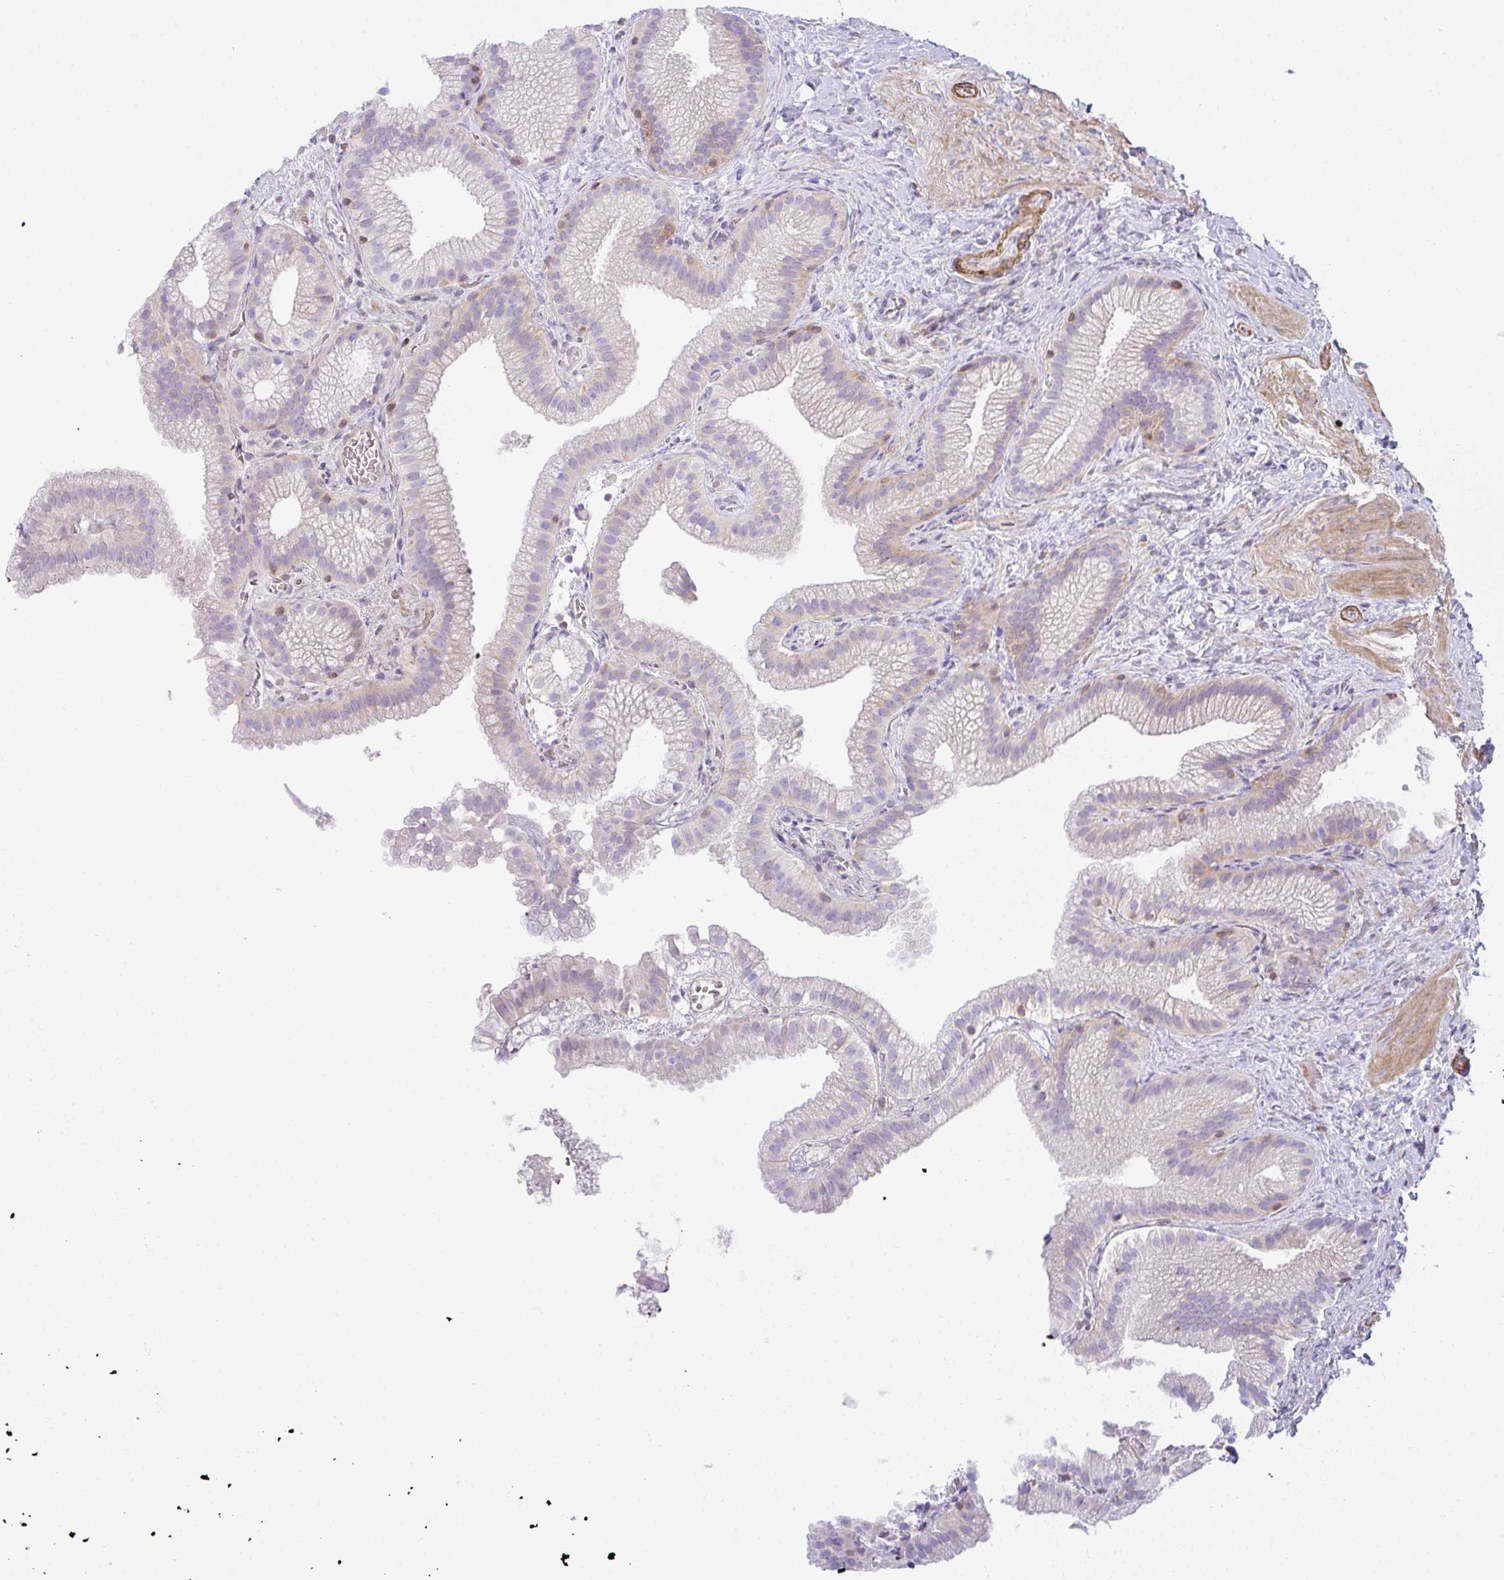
{"staining": {"intensity": "weak", "quantity": "<25%", "location": "cytoplasmic/membranous"}, "tissue": "gallbladder", "cell_type": "Glandular cells", "image_type": "normal", "snomed": [{"axis": "morphology", "description": "Normal tissue, NOS"}, {"axis": "topography", "description": "Gallbladder"}], "caption": "Immunohistochemistry (IHC) histopathology image of unremarkable gallbladder: gallbladder stained with DAB (3,3'-diaminobenzidine) displays no significant protein staining in glandular cells.", "gene": "CDRT15", "patient": {"sex": "female", "age": 63}}